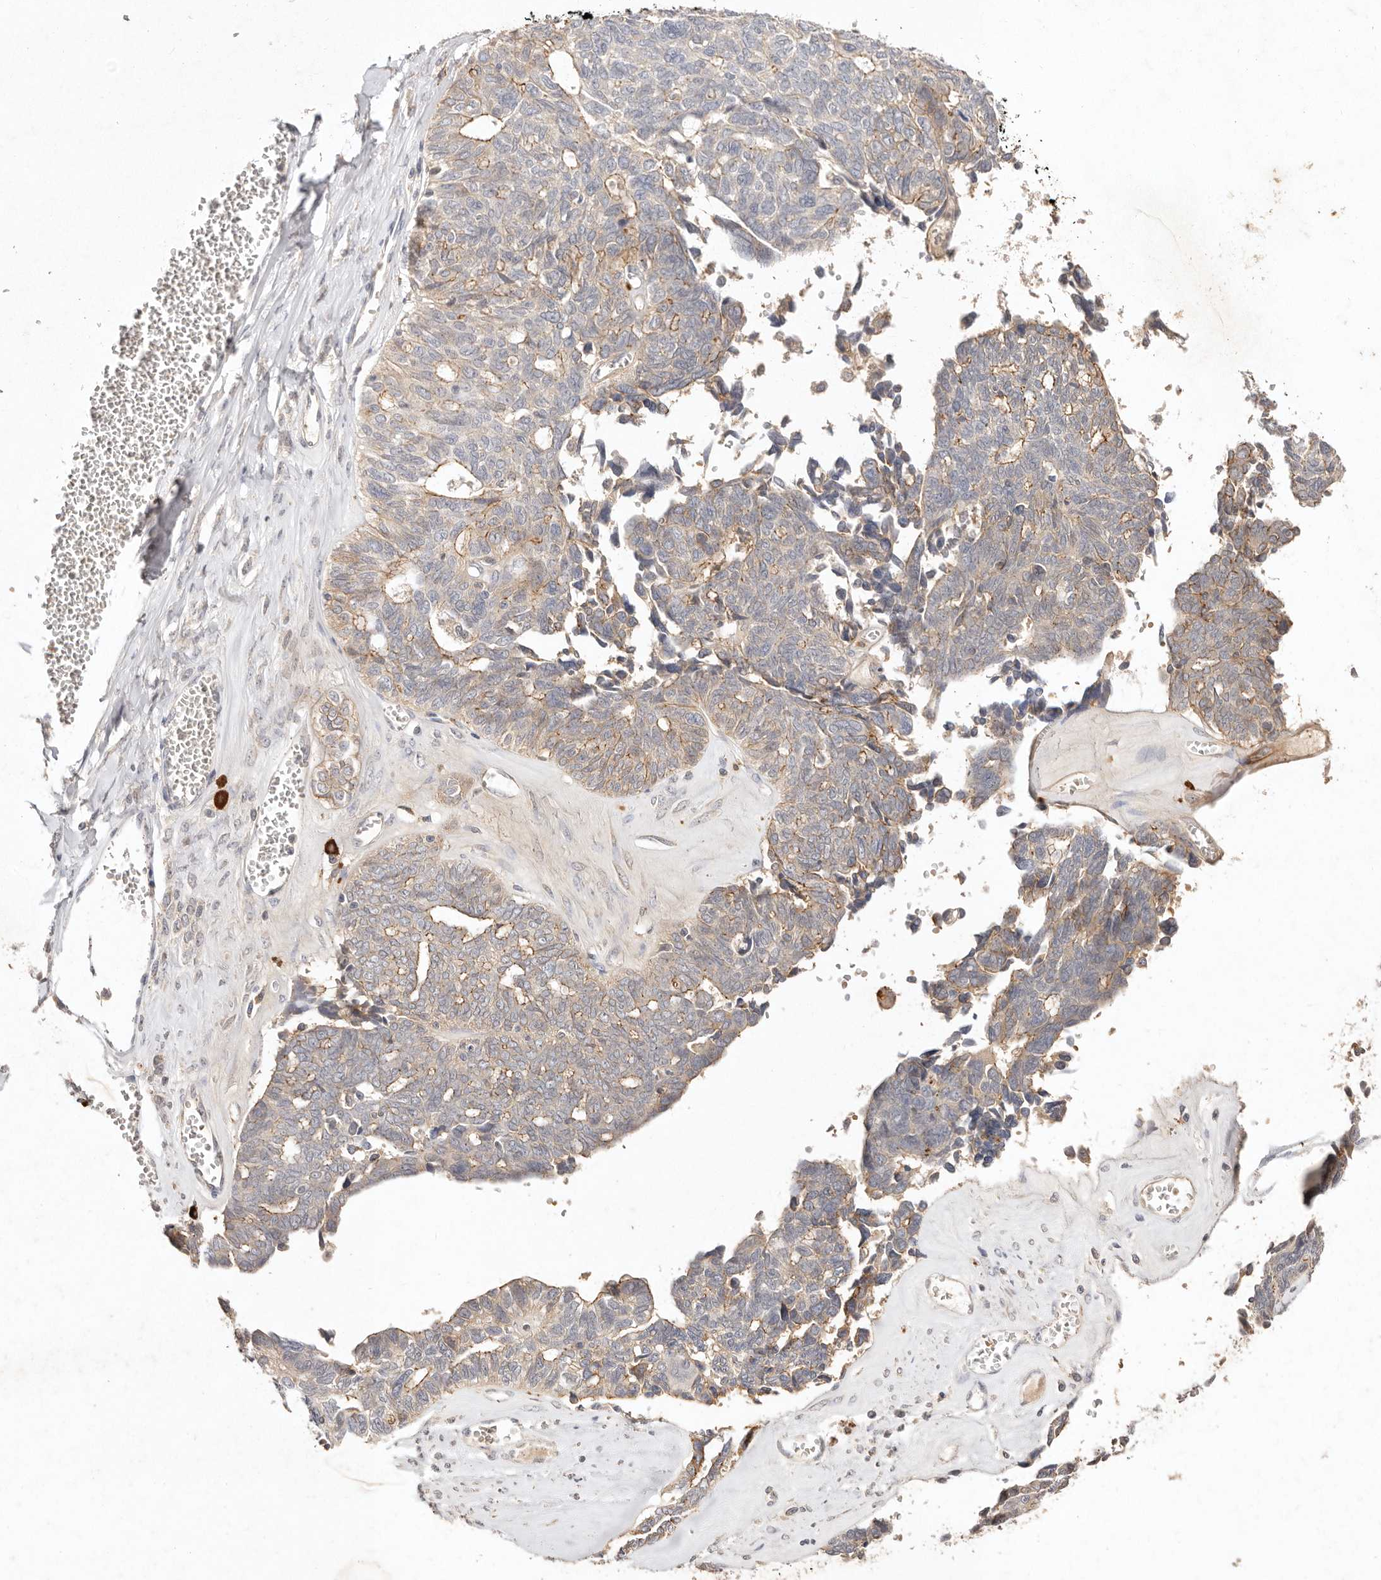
{"staining": {"intensity": "weak", "quantity": "25%-75%", "location": "cytoplasmic/membranous"}, "tissue": "ovarian cancer", "cell_type": "Tumor cells", "image_type": "cancer", "snomed": [{"axis": "morphology", "description": "Cystadenocarcinoma, serous, NOS"}, {"axis": "topography", "description": "Ovary"}], "caption": "Ovarian cancer stained for a protein demonstrates weak cytoplasmic/membranous positivity in tumor cells. (DAB IHC with brightfield microscopy, high magnification).", "gene": "CXADR", "patient": {"sex": "female", "age": 79}}